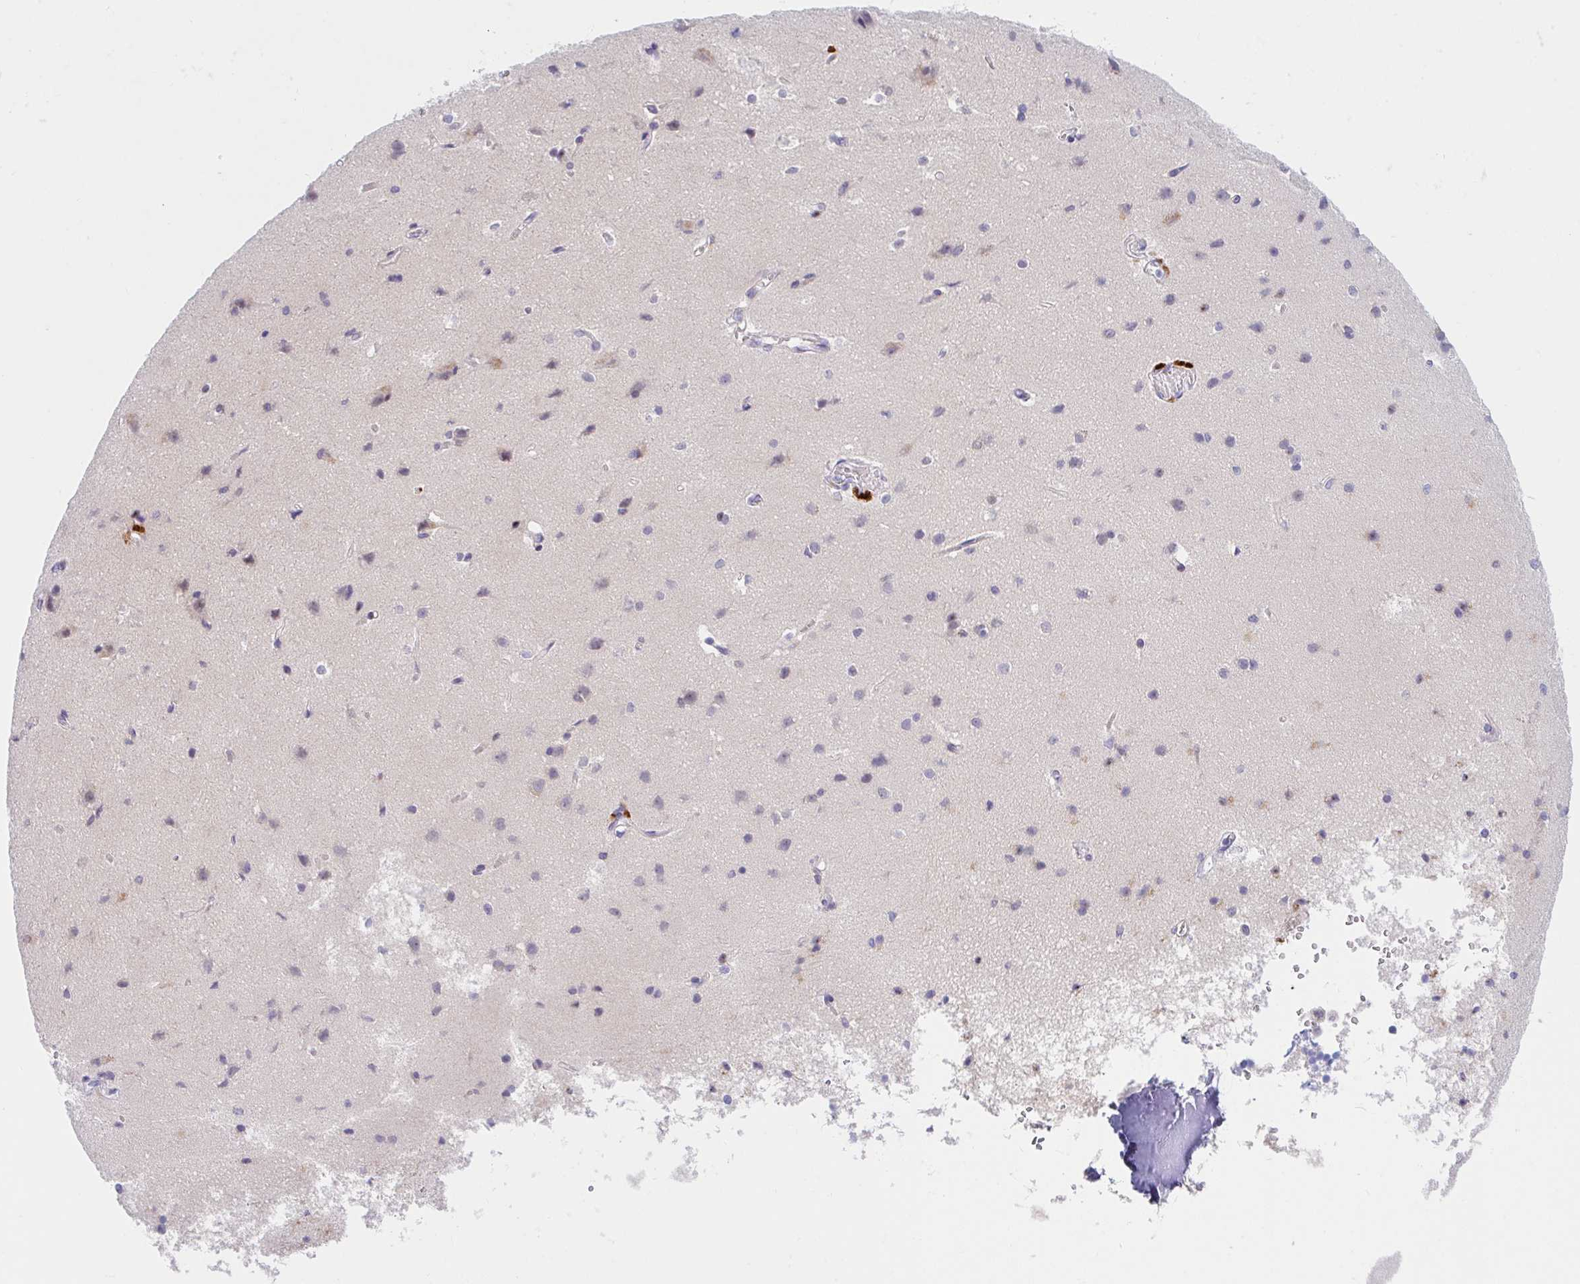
{"staining": {"intensity": "negative", "quantity": "none", "location": "none"}, "tissue": "cerebral cortex", "cell_type": "Endothelial cells", "image_type": "normal", "snomed": [{"axis": "morphology", "description": "Normal tissue, NOS"}, {"axis": "topography", "description": "Cerebral cortex"}], "caption": "This is a histopathology image of immunohistochemistry staining of benign cerebral cortex, which shows no expression in endothelial cells.", "gene": "TMEM86A", "patient": {"sex": "male", "age": 37}}